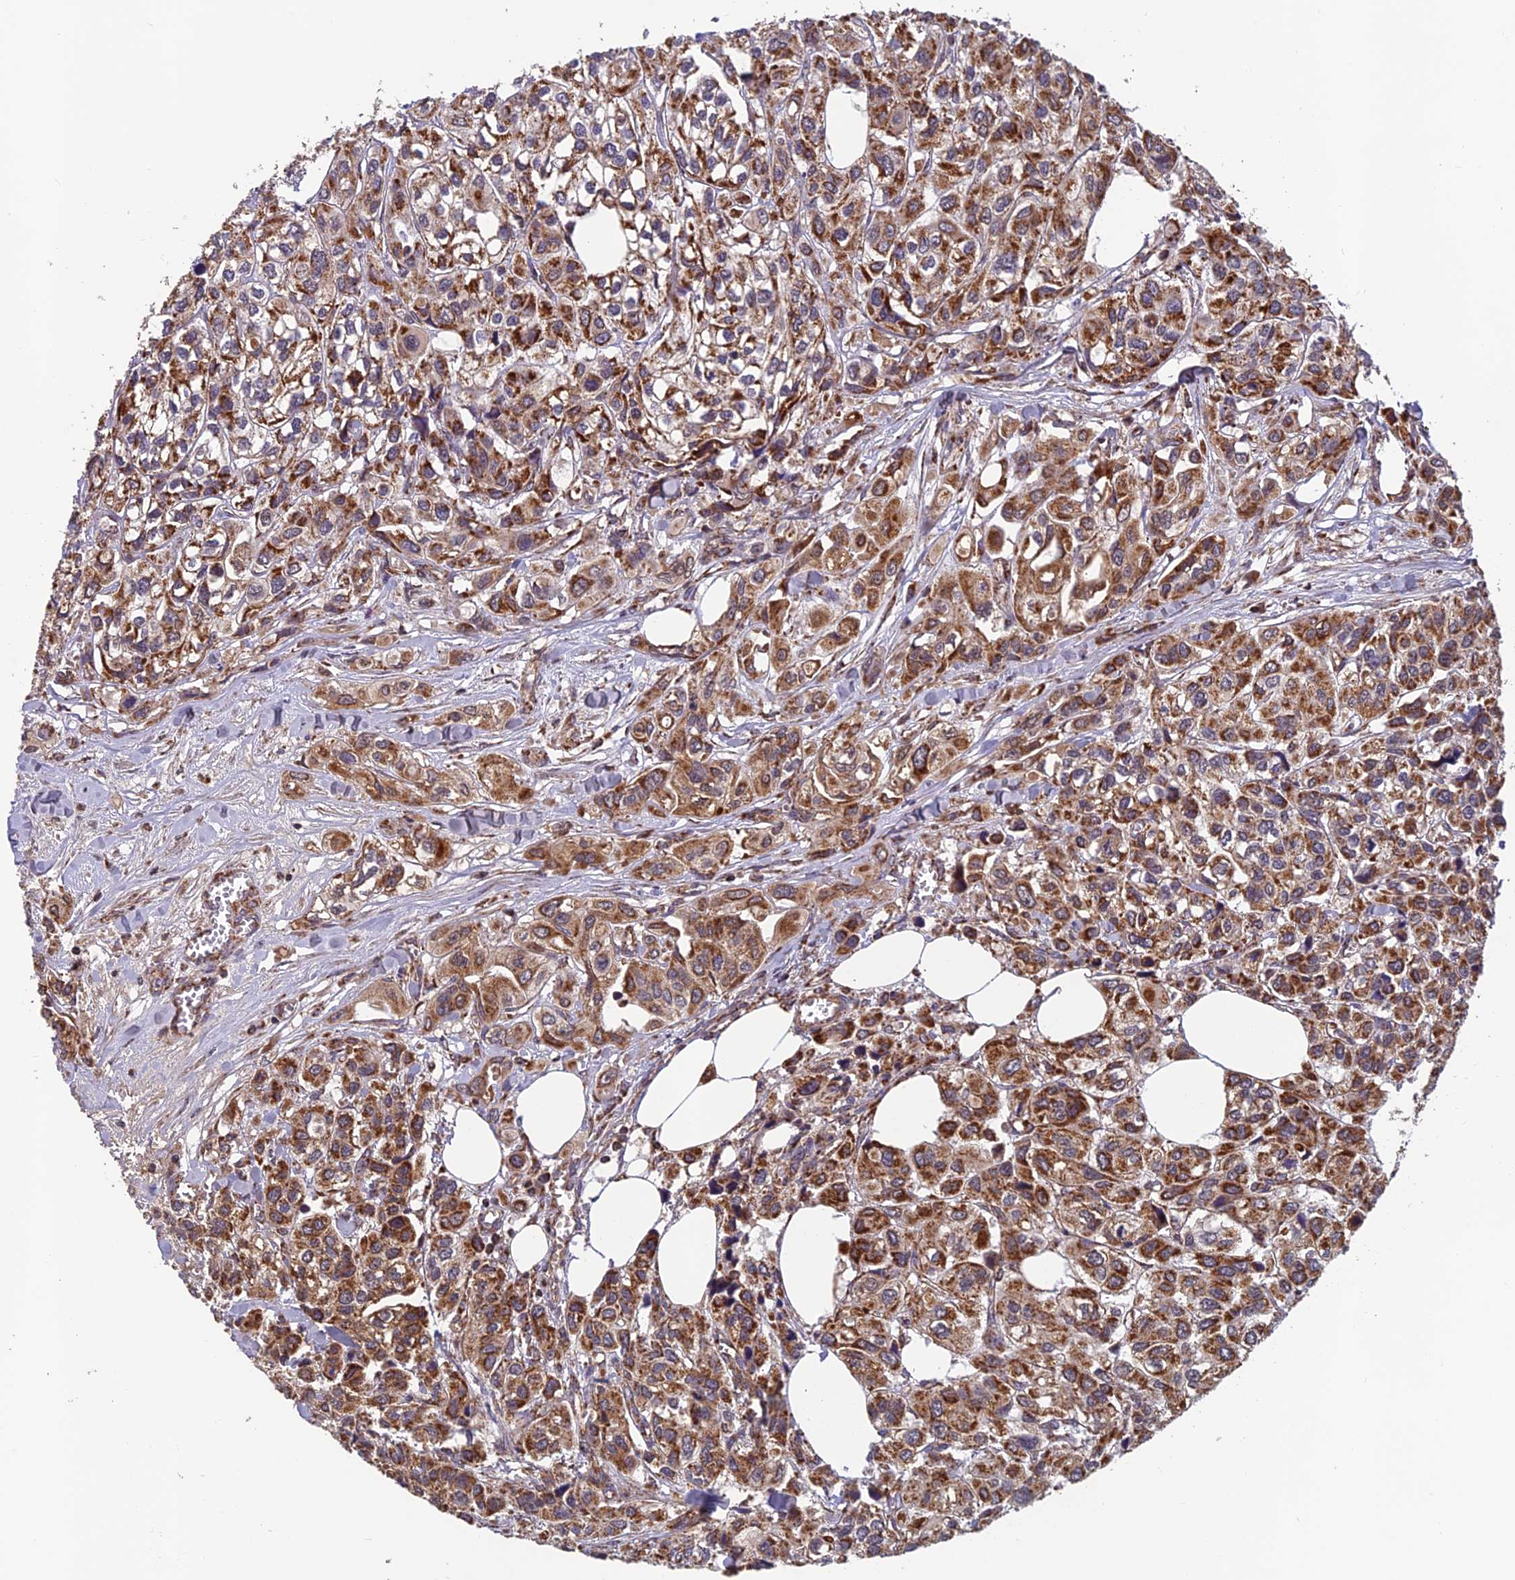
{"staining": {"intensity": "moderate", "quantity": ">75%", "location": "cytoplasmic/membranous"}, "tissue": "urothelial cancer", "cell_type": "Tumor cells", "image_type": "cancer", "snomed": [{"axis": "morphology", "description": "Urothelial carcinoma, High grade"}, {"axis": "topography", "description": "Urinary bladder"}], "caption": "Urothelial cancer was stained to show a protein in brown. There is medium levels of moderate cytoplasmic/membranous positivity in approximately >75% of tumor cells. The staining is performed using DAB brown chromogen to label protein expression. The nuclei are counter-stained blue using hematoxylin.", "gene": "CCDC15", "patient": {"sex": "male", "age": 67}}